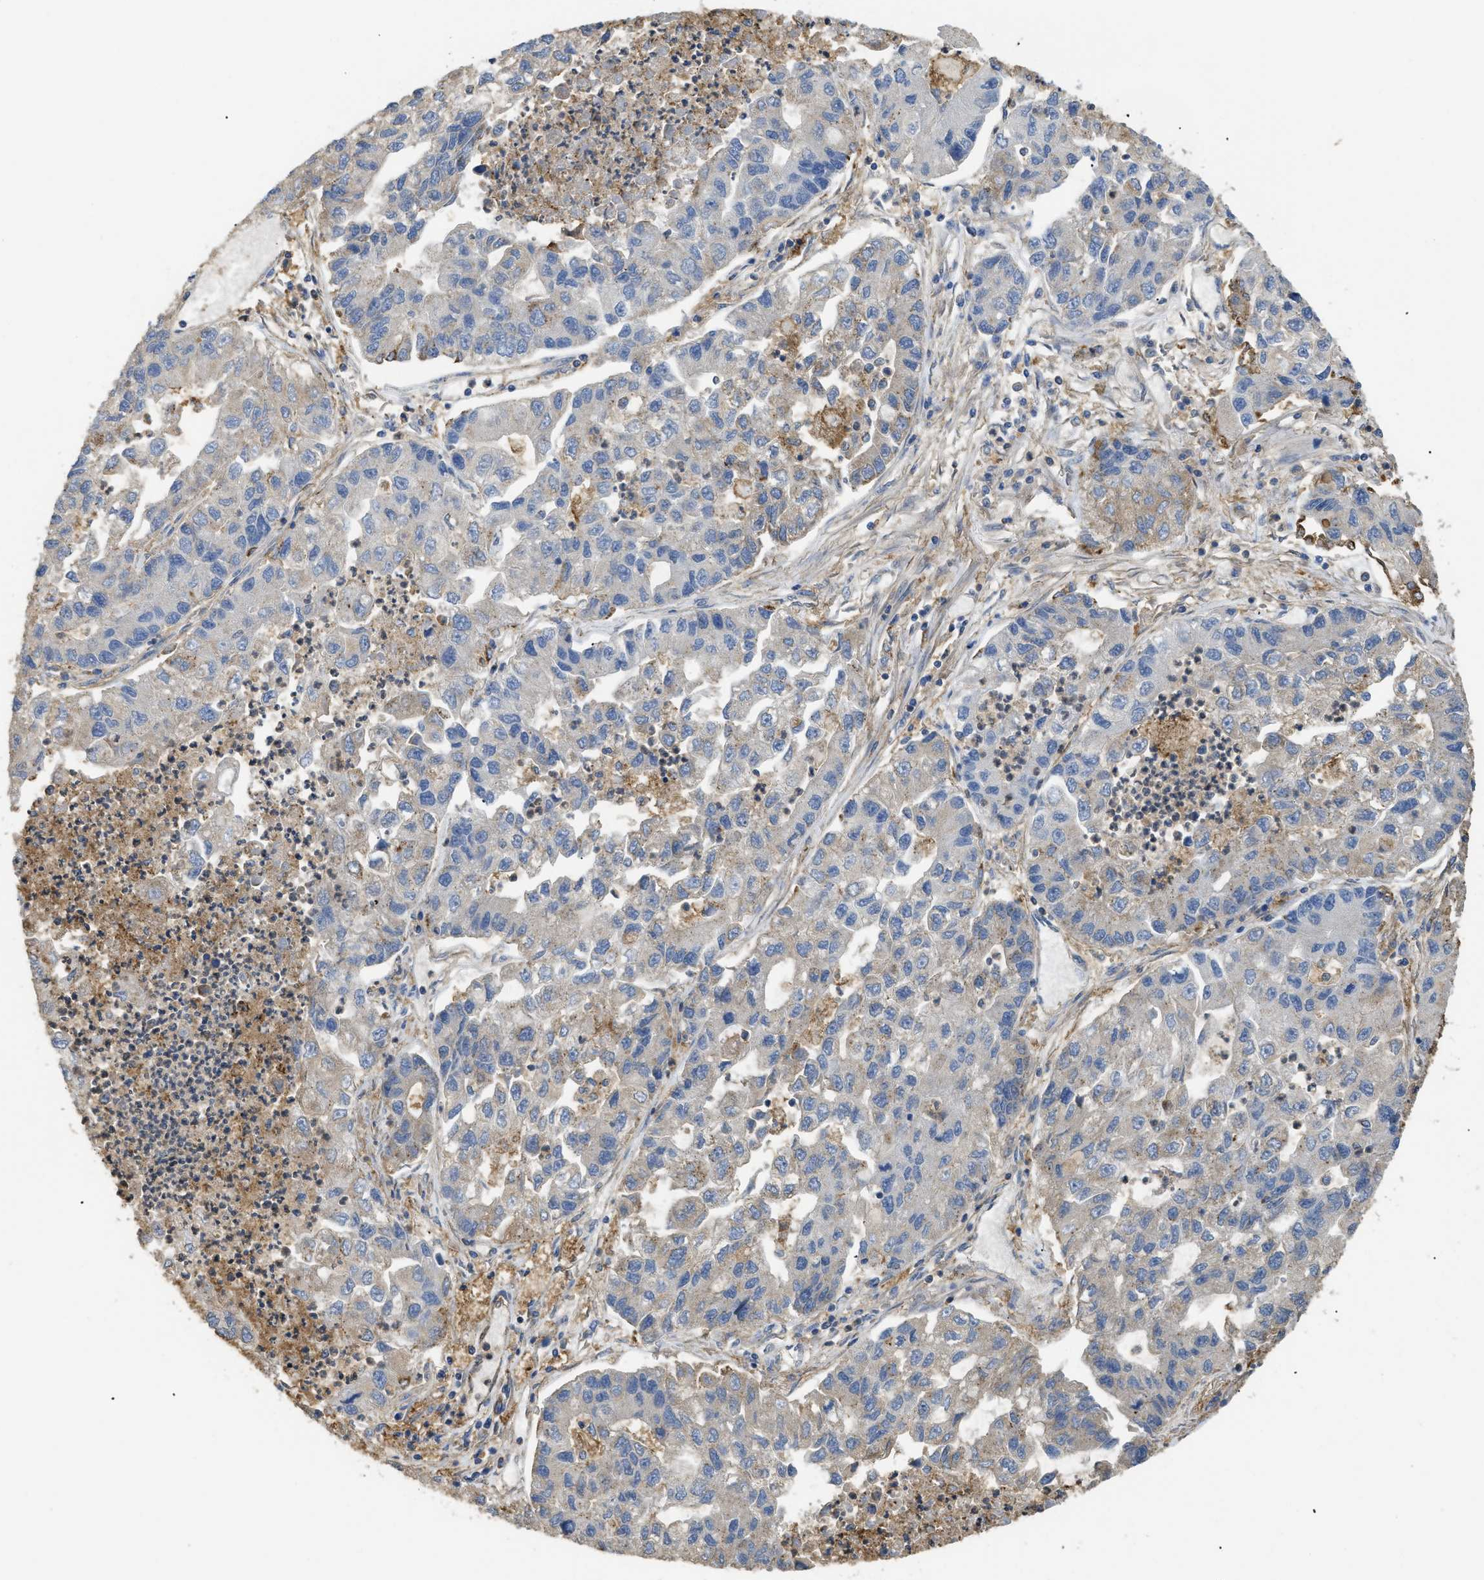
{"staining": {"intensity": "weak", "quantity": "<25%", "location": "cytoplasmic/membranous"}, "tissue": "lung cancer", "cell_type": "Tumor cells", "image_type": "cancer", "snomed": [{"axis": "morphology", "description": "Adenocarcinoma, NOS"}, {"axis": "topography", "description": "Lung"}], "caption": "Immunohistochemistry (IHC) image of neoplastic tissue: adenocarcinoma (lung) stained with DAB shows no significant protein staining in tumor cells.", "gene": "ANXA4", "patient": {"sex": "female", "age": 51}}